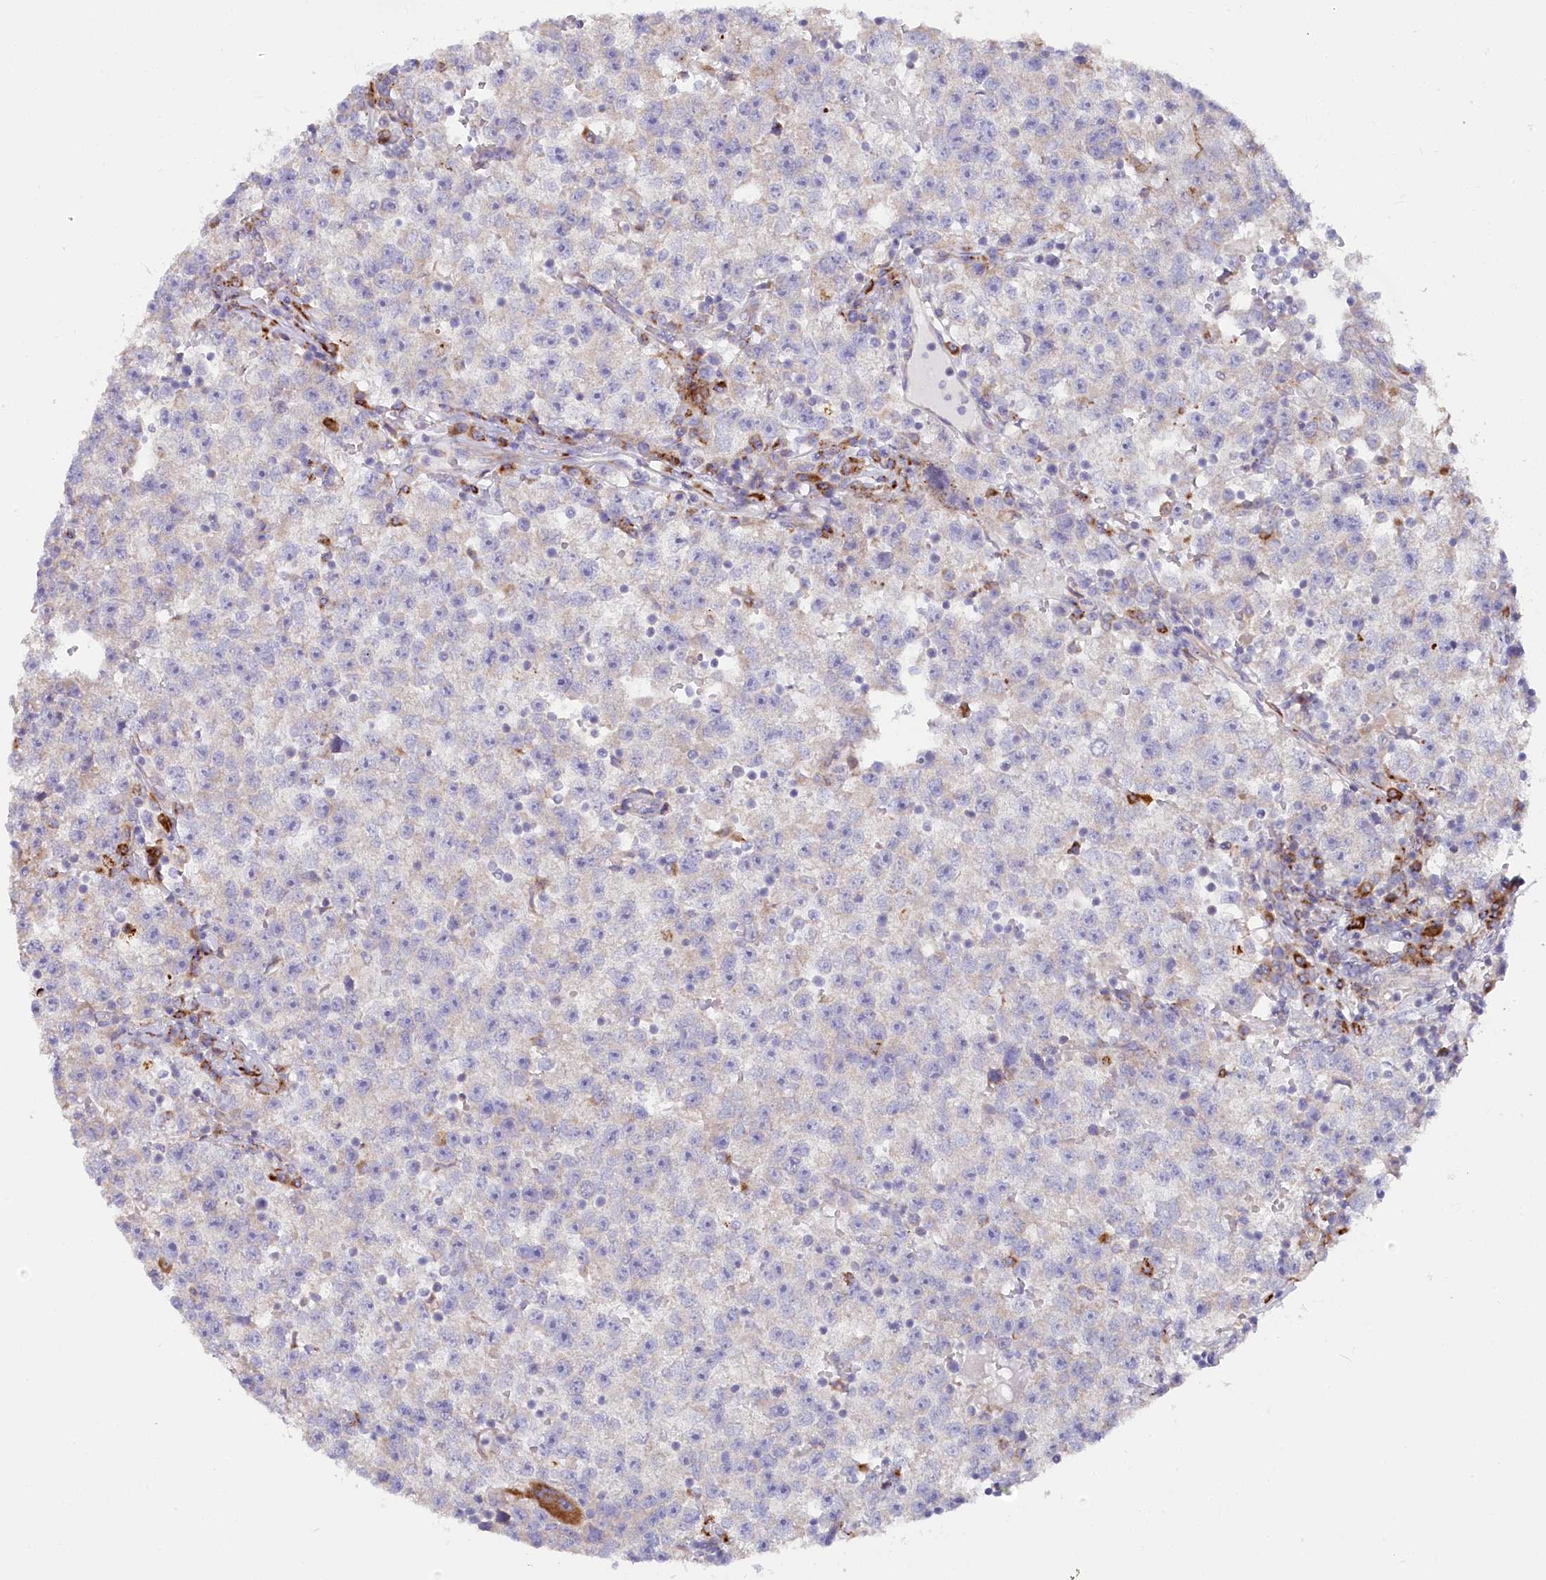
{"staining": {"intensity": "negative", "quantity": "none", "location": "none"}, "tissue": "testis cancer", "cell_type": "Tumor cells", "image_type": "cancer", "snomed": [{"axis": "morphology", "description": "Seminoma, NOS"}, {"axis": "topography", "description": "Testis"}], "caption": "Immunohistochemistry (IHC) histopathology image of testis cancer (seminoma) stained for a protein (brown), which exhibits no positivity in tumor cells. (DAB immunohistochemistry (IHC) visualized using brightfield microscopy, high magnification).", "gene": "POGLUT1", "patient": {"sex": "male", "age": 22}}